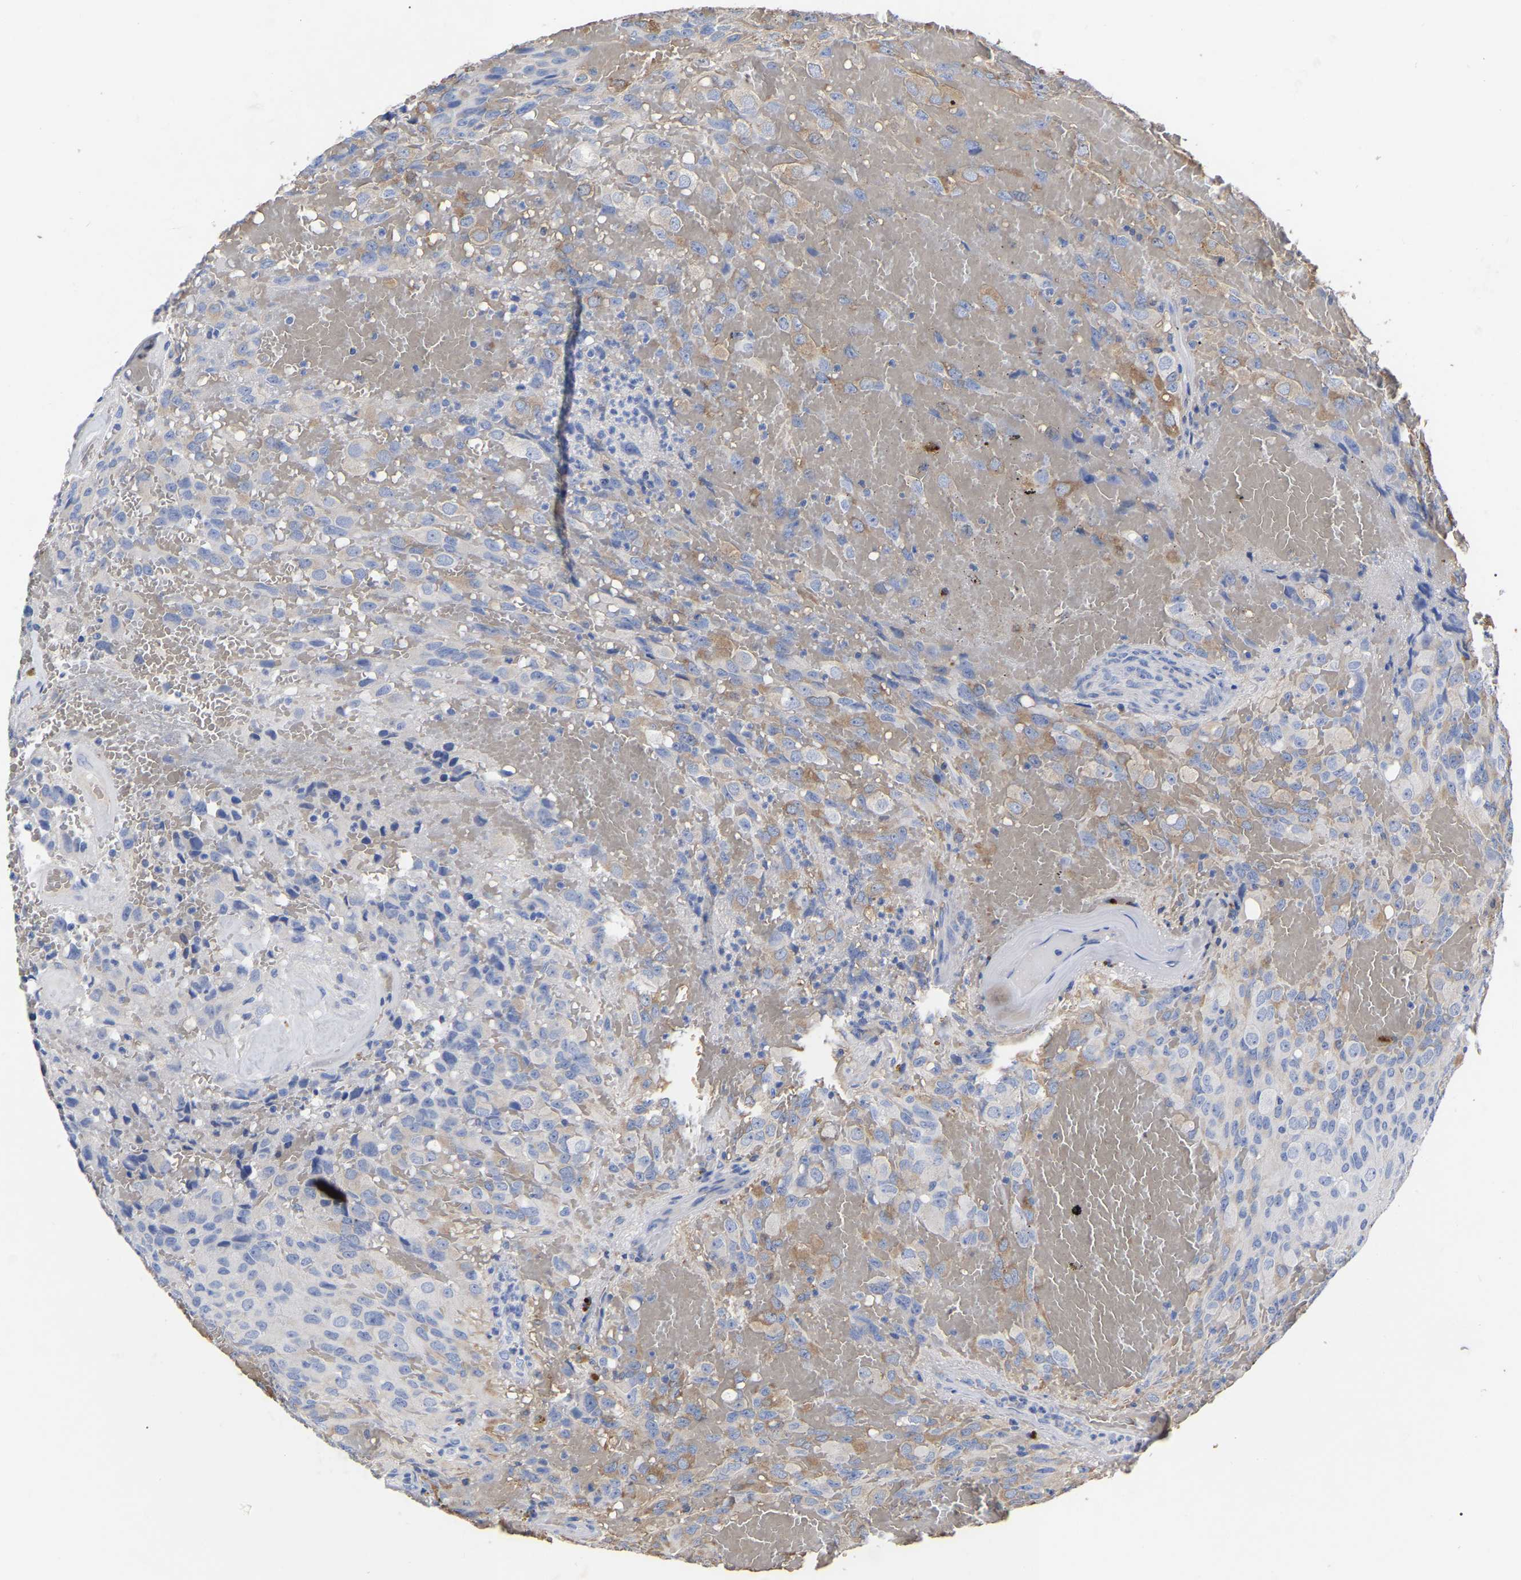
{"staining": {"intensity": "weak", "quantity": "<25%", "location": "cytoplasmic/membranous"}, "tissue": "glioma", "cell_type": "Tumor cells", "image_type": "cancer", "snomed": [{"axis": "morphology", "description": "Glioma, malignant, High grade"}, {"axis": "topography", "description": "Brain"}], "caption": "Immunohistochemical staining of malignant high-grade glioma exhibits no significant staining in tumor cells.", "gene": "GDF3", "patient": {"sex": "male", "age": 32}}